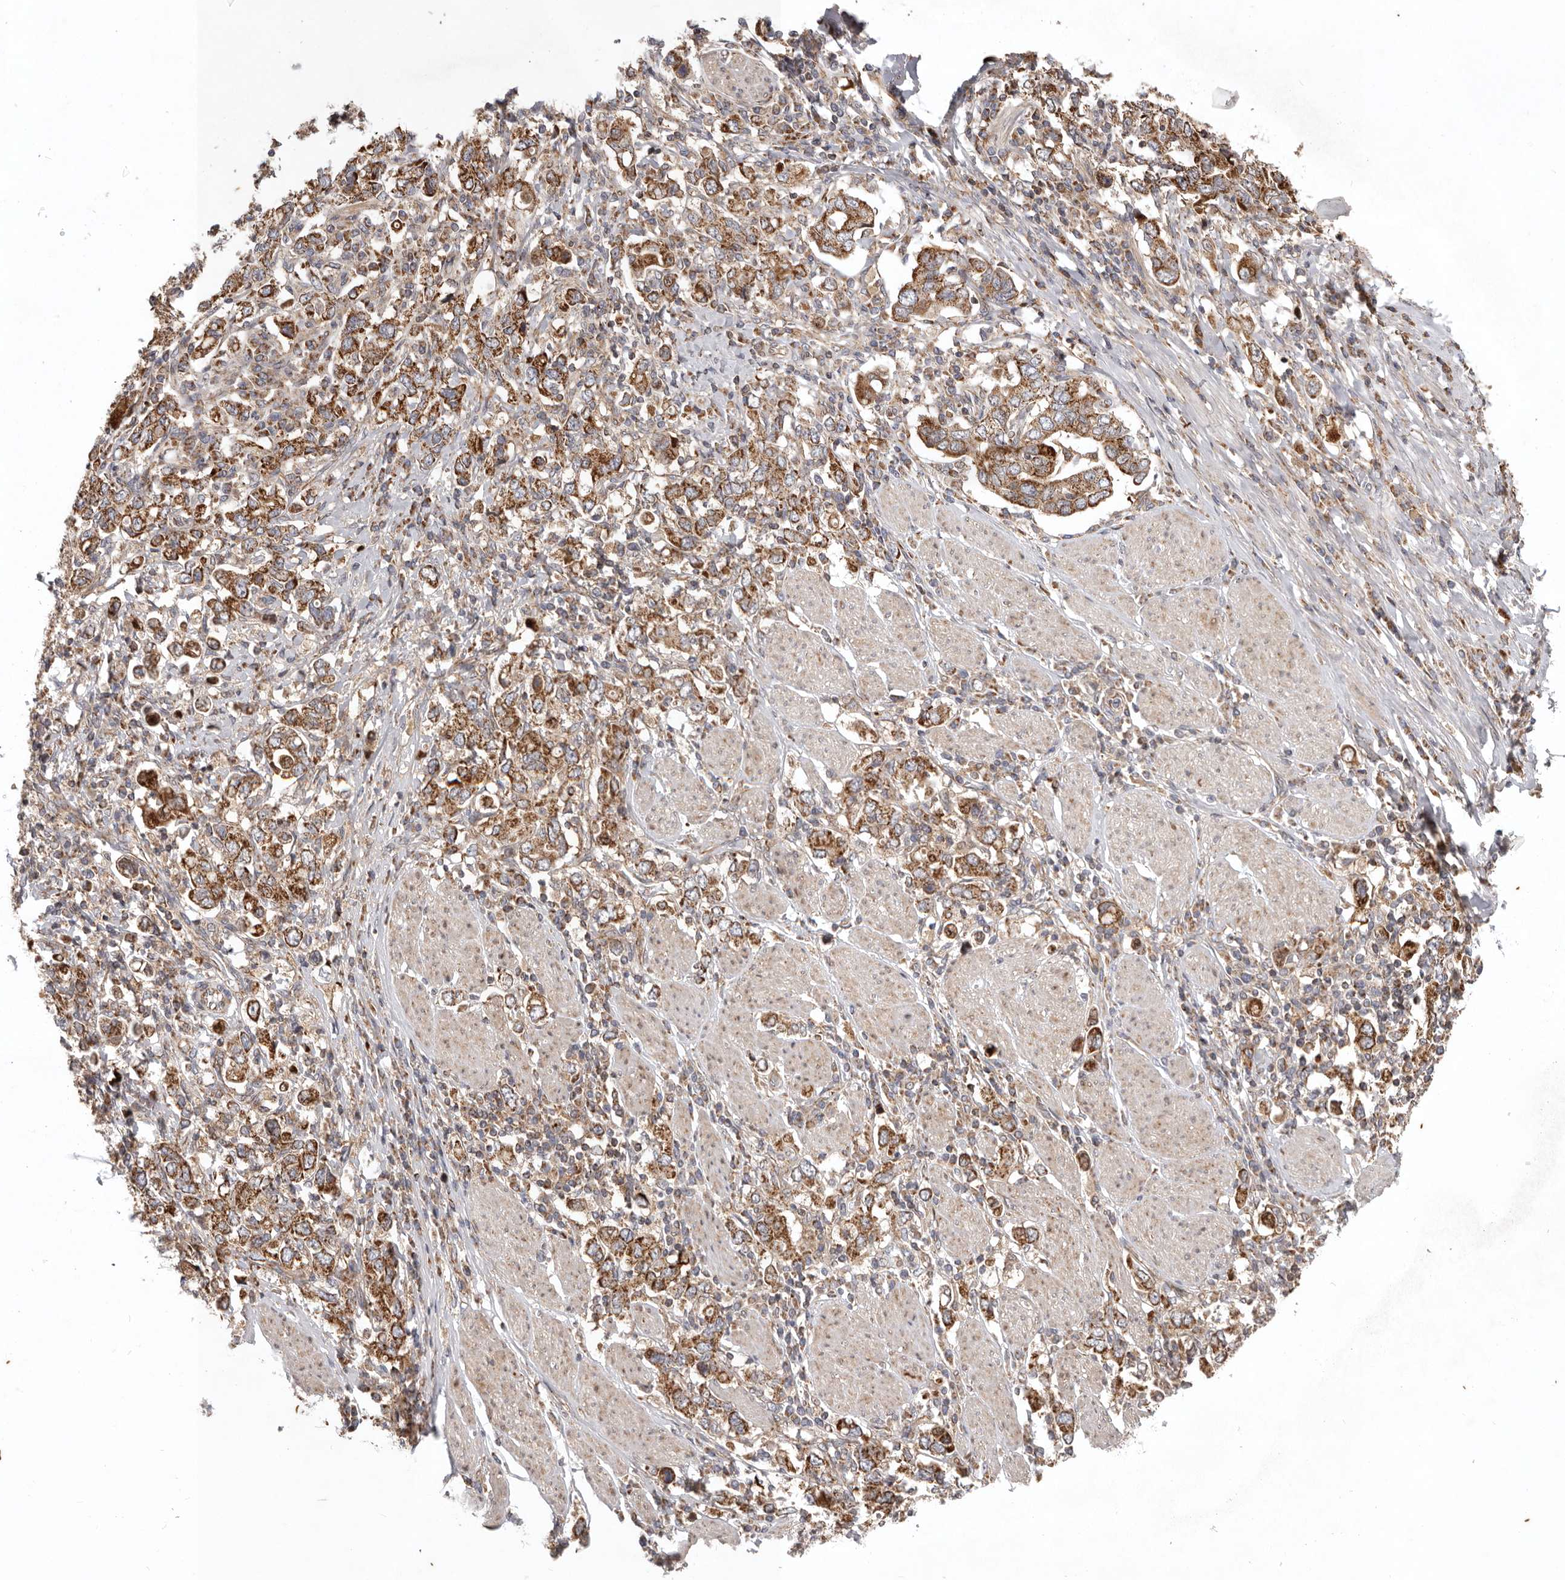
{"staining": {"intensity": "strong", "quantity": ">75%", "location": "cytoplasmic/membranous"}, "tissue": "stomach cancer", "cell_type": "Tumor cells", "image_type": "cancer", "snomed": [{"axis": "morphology", "description": "Adenocarcinoma, NOS"}, {"axis": "topography", "description": "Stomach, upper"}], "caption": "A photomicrograph showing strong cytoplasmic/membranous positivity in about >75% of tumor cells in stomach adenocarcinoma, as visualized by brown immunohistochemical staining.", "gene": "MRPS10", "patient": {"sex": "male", "age": 62}}